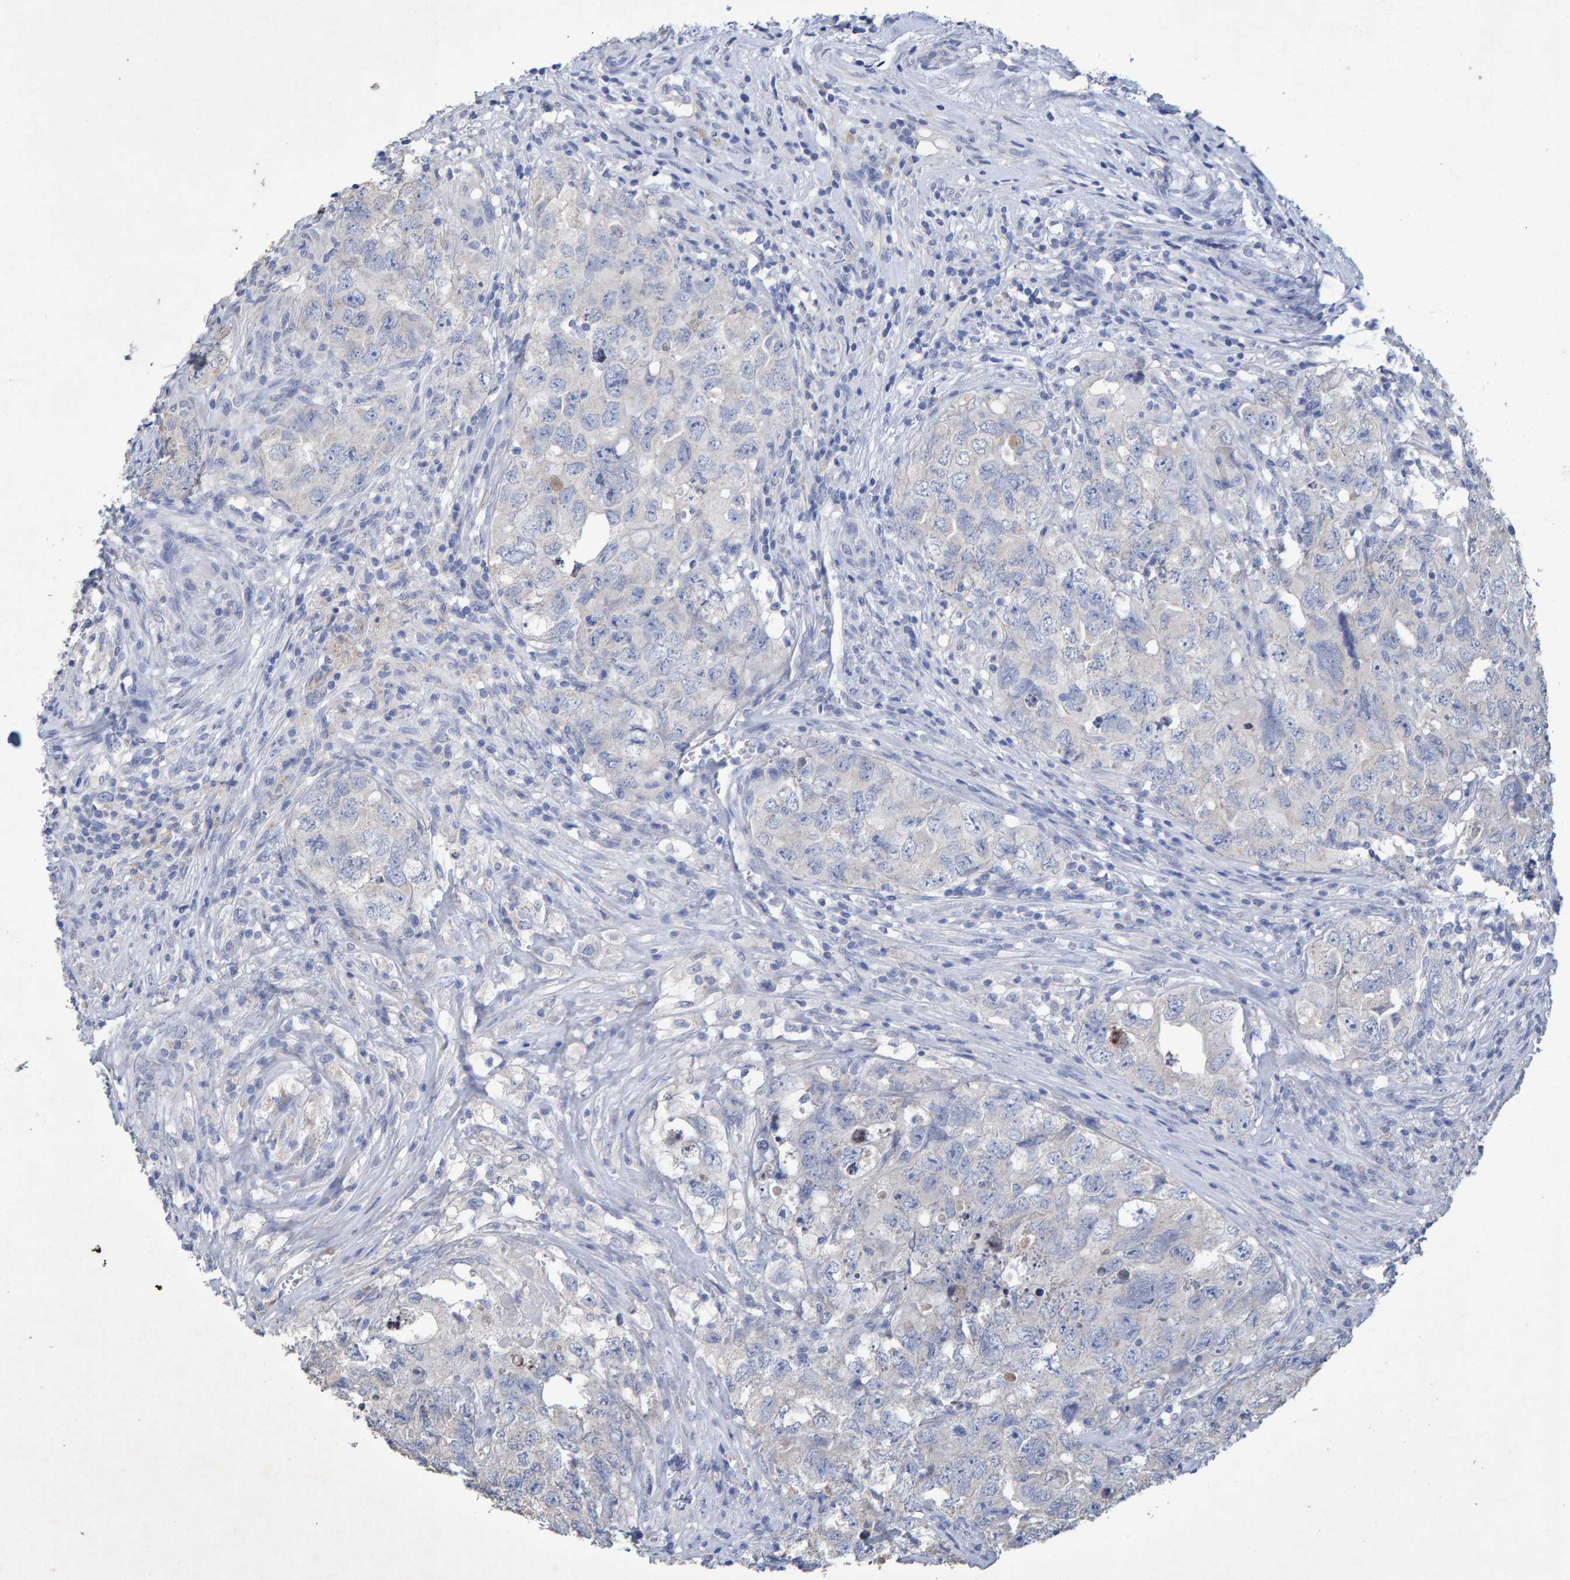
{"staining": {"intensity": "negative", "quantity": "none", "location": "none"}, "tissue": "testis cancer", "cell_type": "Tumor cells", "image_type": "cancer", "snomed": [{"axis": "morphology", "description": "Seminoma, NOS"}, {"axis": "morphology", "description": "Carcinoma, Embryonal, NOS"}, {"axis": "topography", "description": "Testis"}], "caption": "Testis embryonal carcinoma stained for a protein using immunohistochemistry (IHC) reveals no positivity tumor cells.", "gene": "CTH", "patient": {"sex": "male", "age": 43}}